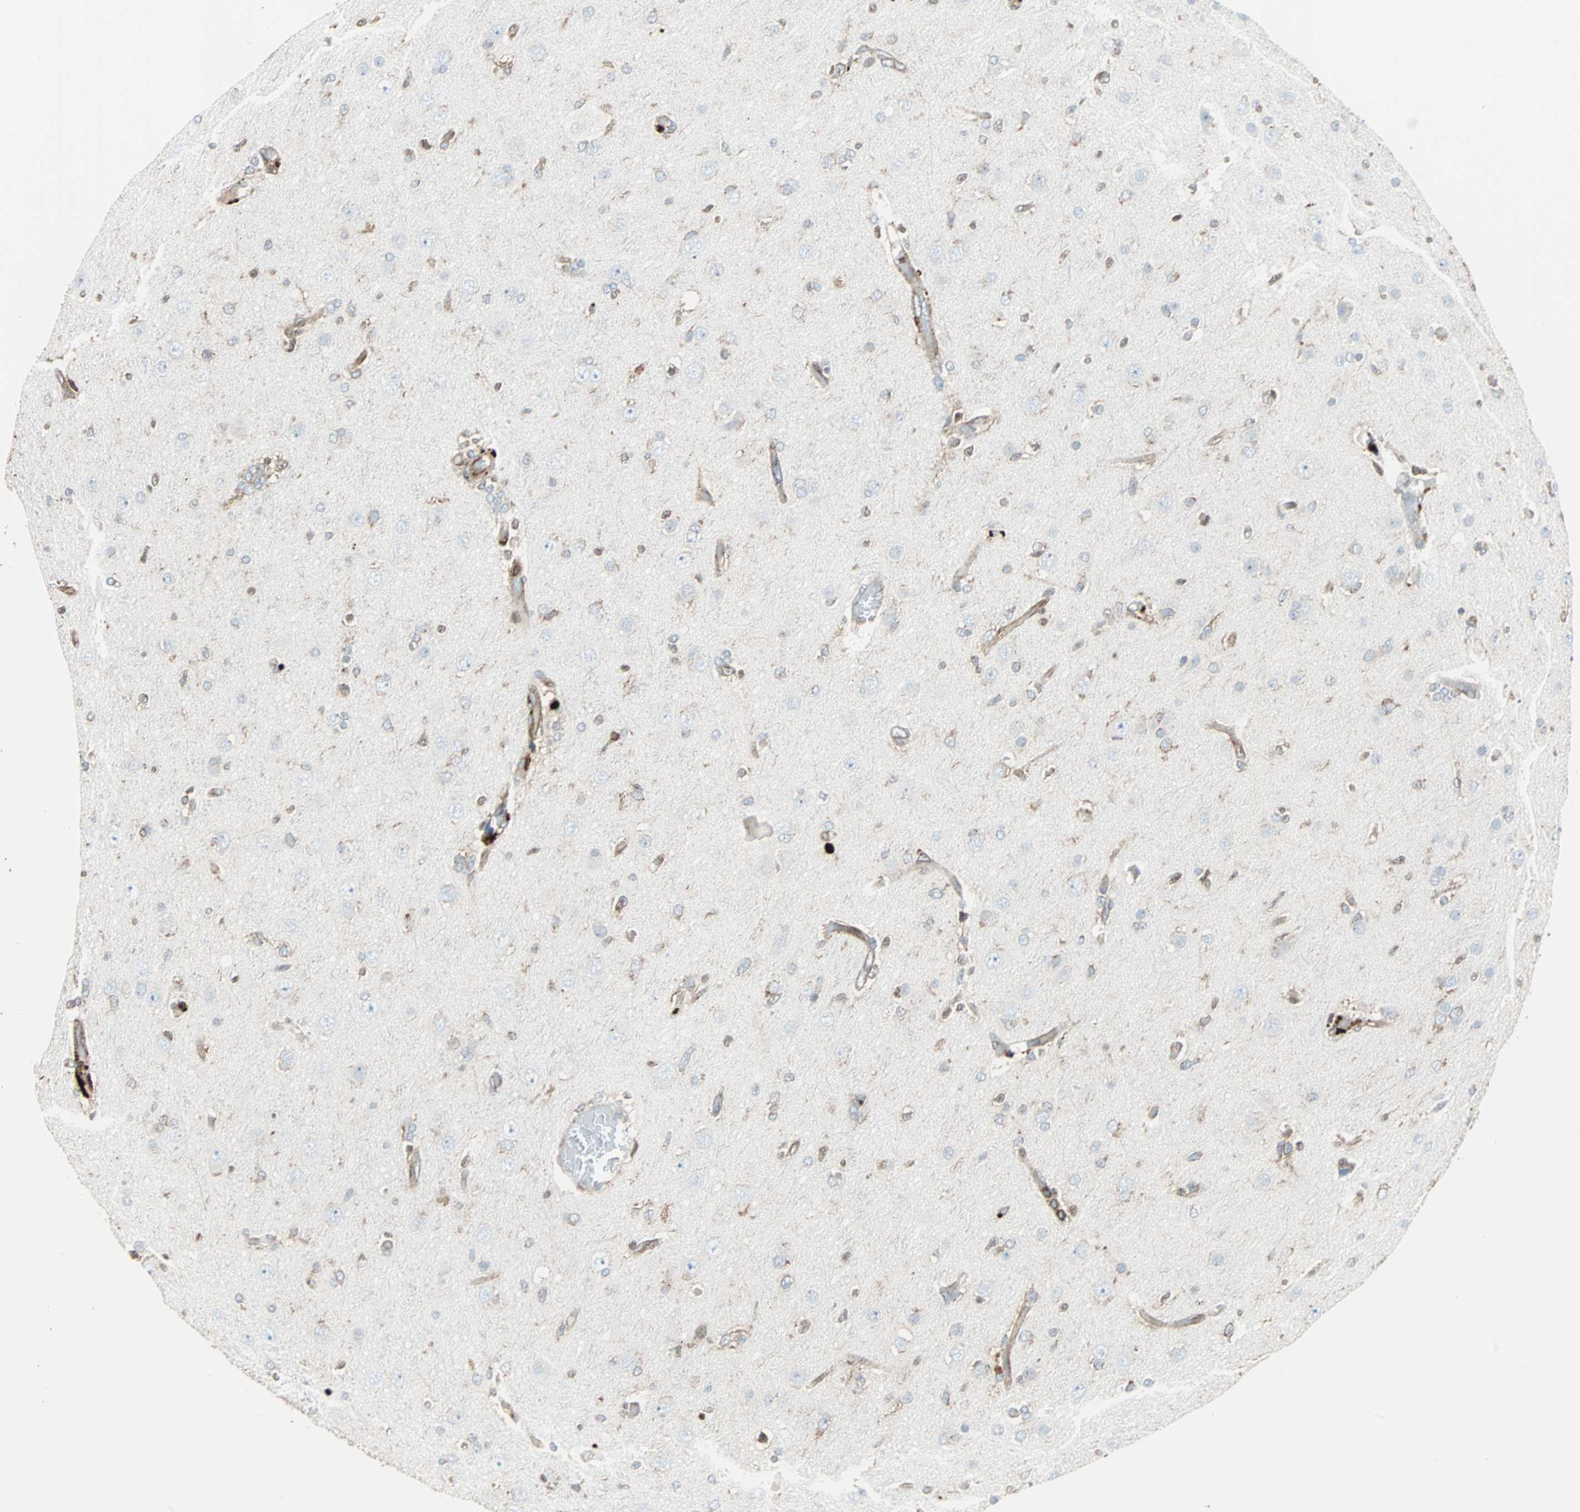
{"staining": {"intensity": "weak", "quantity": "25%-75%", "location": "cytoplasmic/membranous"}, "tissue": "glioma", "cell_type": "Tumor cells", "image_type": "cancer", "snomed": [{"axis": "morphology", "description": "Glioma, malignant, High grade"}, {"axis": "topography", "description": "Brain"}], "caption": "Malignant glioma (high-grade) tissue reveals weak cytoplasmic/membranous positivity in approximately 25%-75% of tumor cells", "gene": "RELA", "patient": {"sex": "male", "age": 33}}